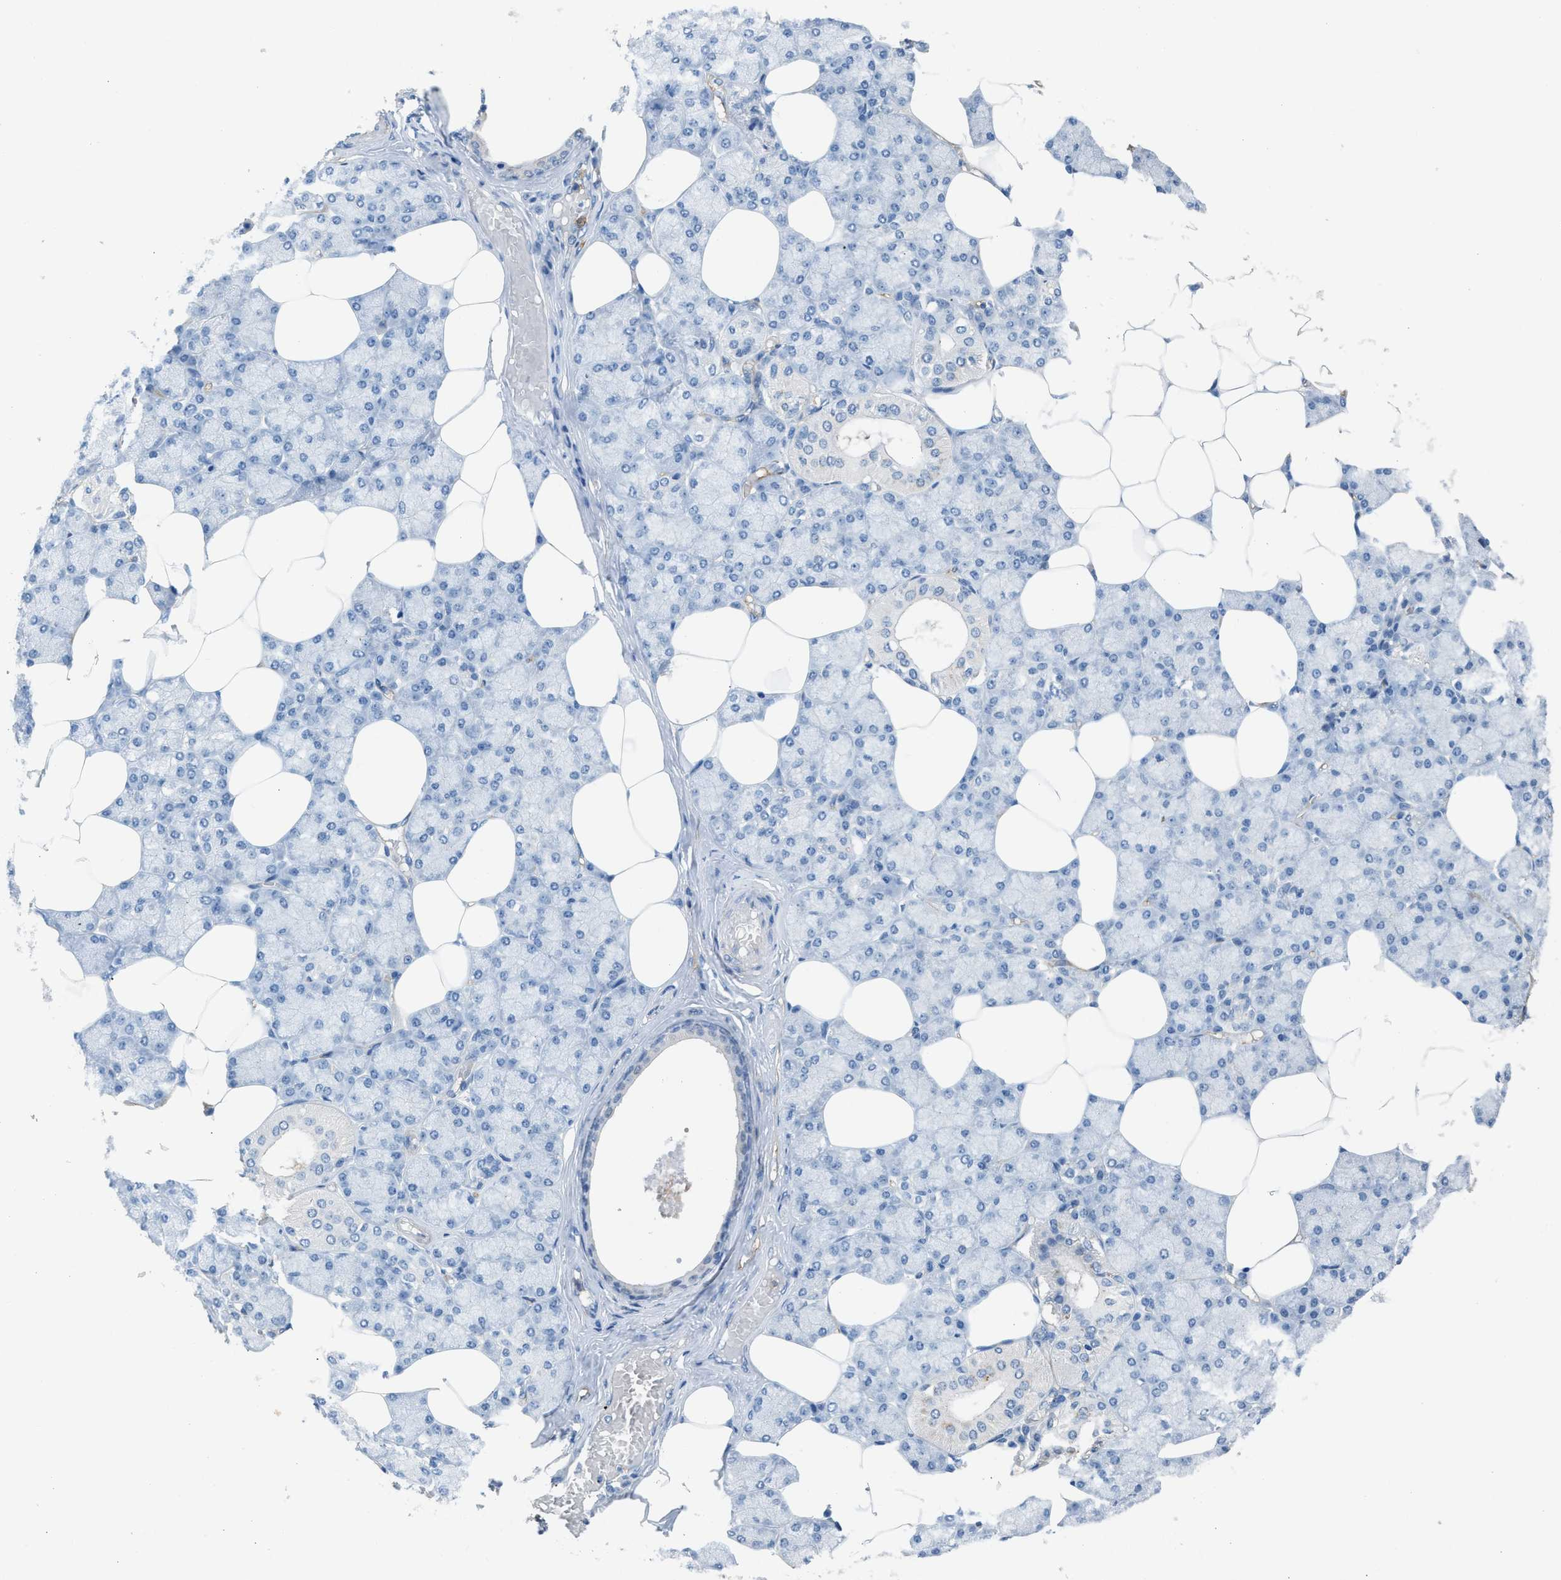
{"staining": {"intensity": "negative", "quantity": "none", "location": "none"}, "tissue": "salivary gland", "cell_type": "Glandular cells", "image_type": "normal", "snomed": [{"axis": "morphology", "description": "Normal tissue, NOS"}, {"axis": "topography", "description": "Salivary gland"}], "caption": "Glandular cells show no significant staining in normal salivary gland. (DAB immunohistochemistry visualized using brightfield microscopy, high magnification).", "gene": "DYSF", "patient": {"sex": "male", "age": 62}}